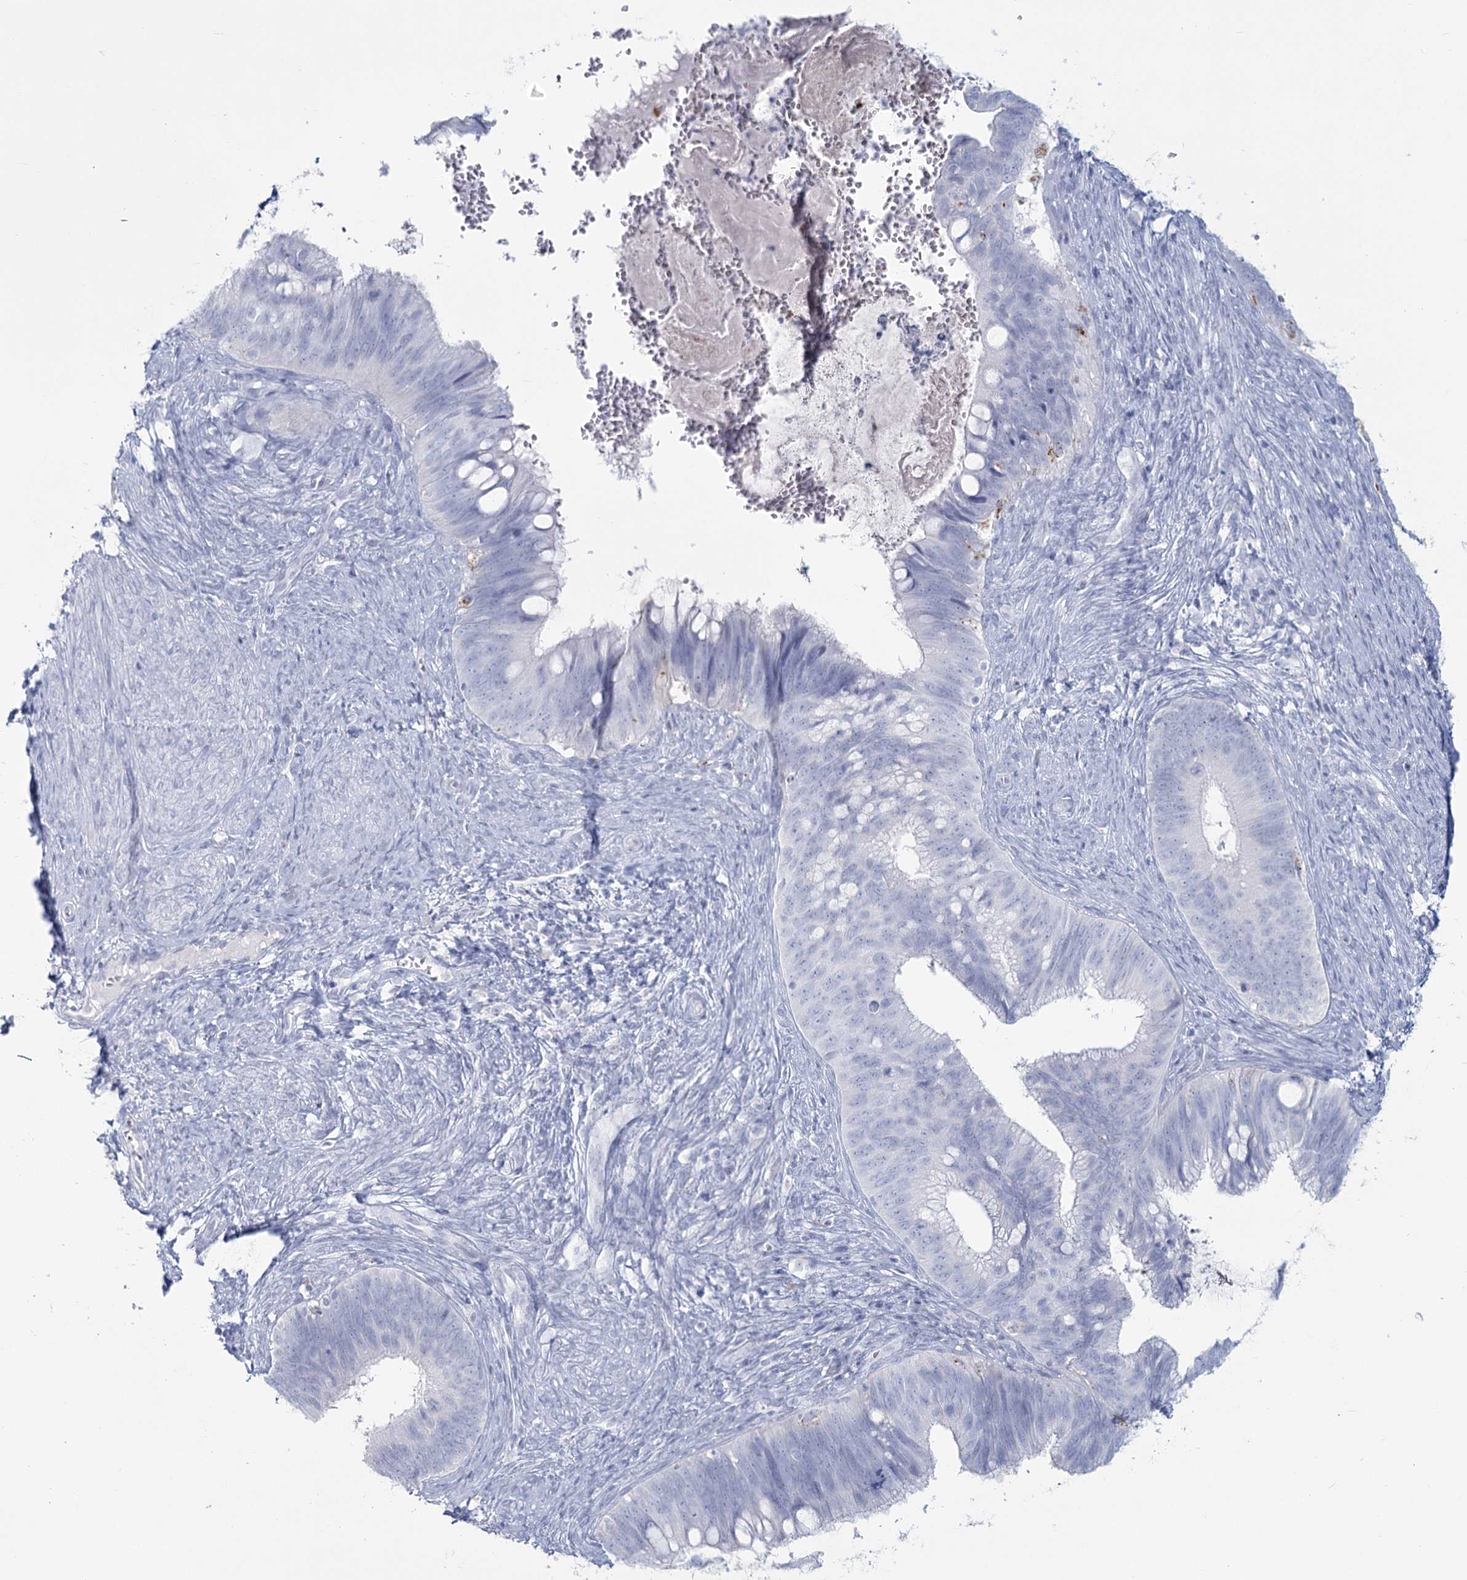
{"staining": {"intensity": "negative", "quantity": "none", "location": "none"}, "tissue": "cervical cancer", "cell_type": "Tumor cells", "image_type": "cancer", "snomed": [{"axis": "morphology", "description": "Adenocarcinoma, NOS"}, {"axis": "topography", "description": "Cervix"}], "caption": "This is an immunohistochemistry (IHC) image of cervical adenocarcinoma. There is no expression in tumor cells.", "gene": "SLC6A19", "patient": {"sex": "female", "age": 42}}